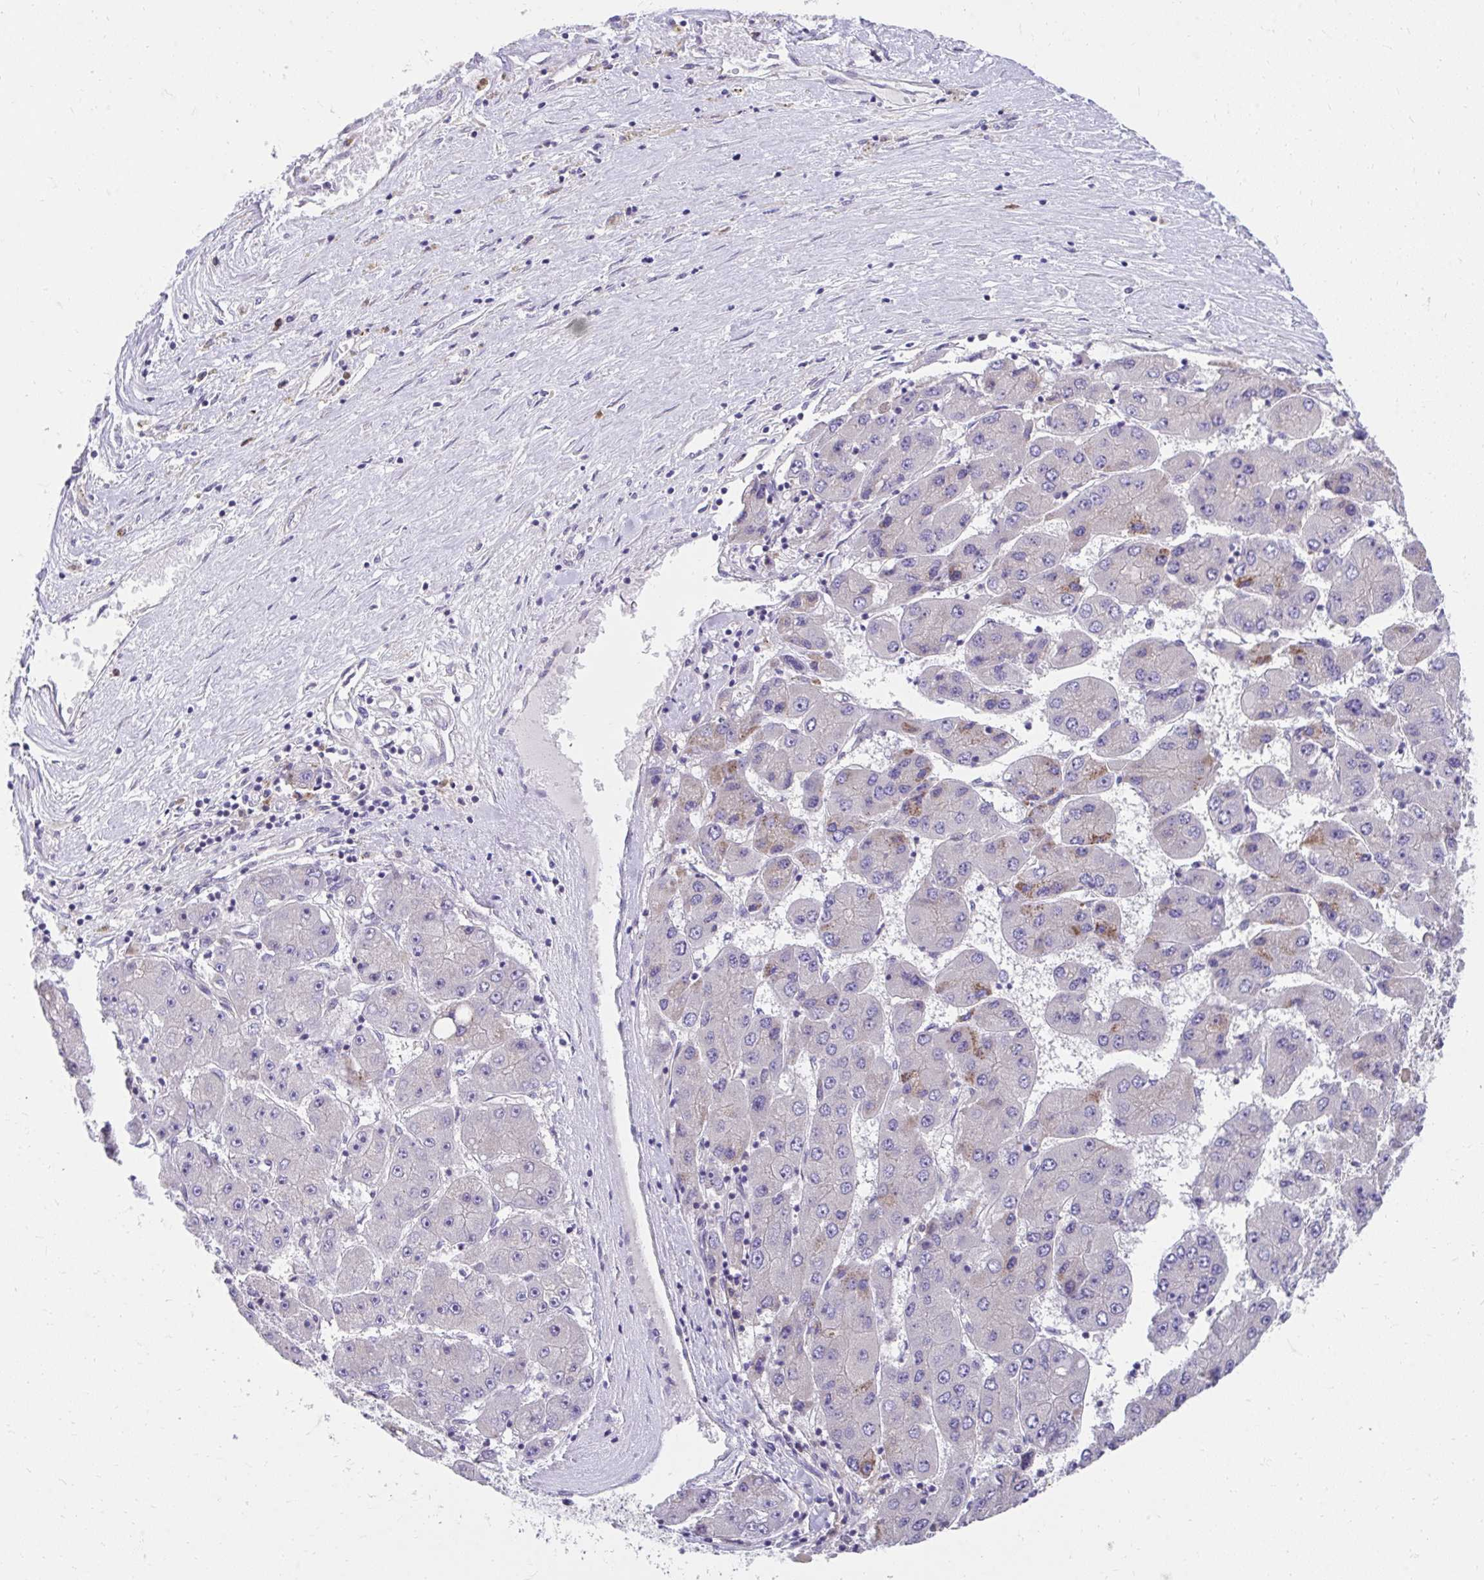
{"staining": {"intensity": "negative", "quantity": "none", "location": "none"}, "tissue": "liver cancer", "cell_type": "Tumor cells", "image_type": "cancer", "snomed": [{"axis": "morphology", "description": "Carcinoma, Hepatocellular, NOS"}, {"axis": "topography", "description": "Liver"}], "caption": "Immunohistochemistry photomicrograph of human liver hepatocellular carcinoma stained for a protein (brown), which shows no expression in tumor cells. (Brightfield microscopy of DAB IHC at high magnification).", "gene": "SLAMF7", "patient": {"sex": "female", "age": 61}}